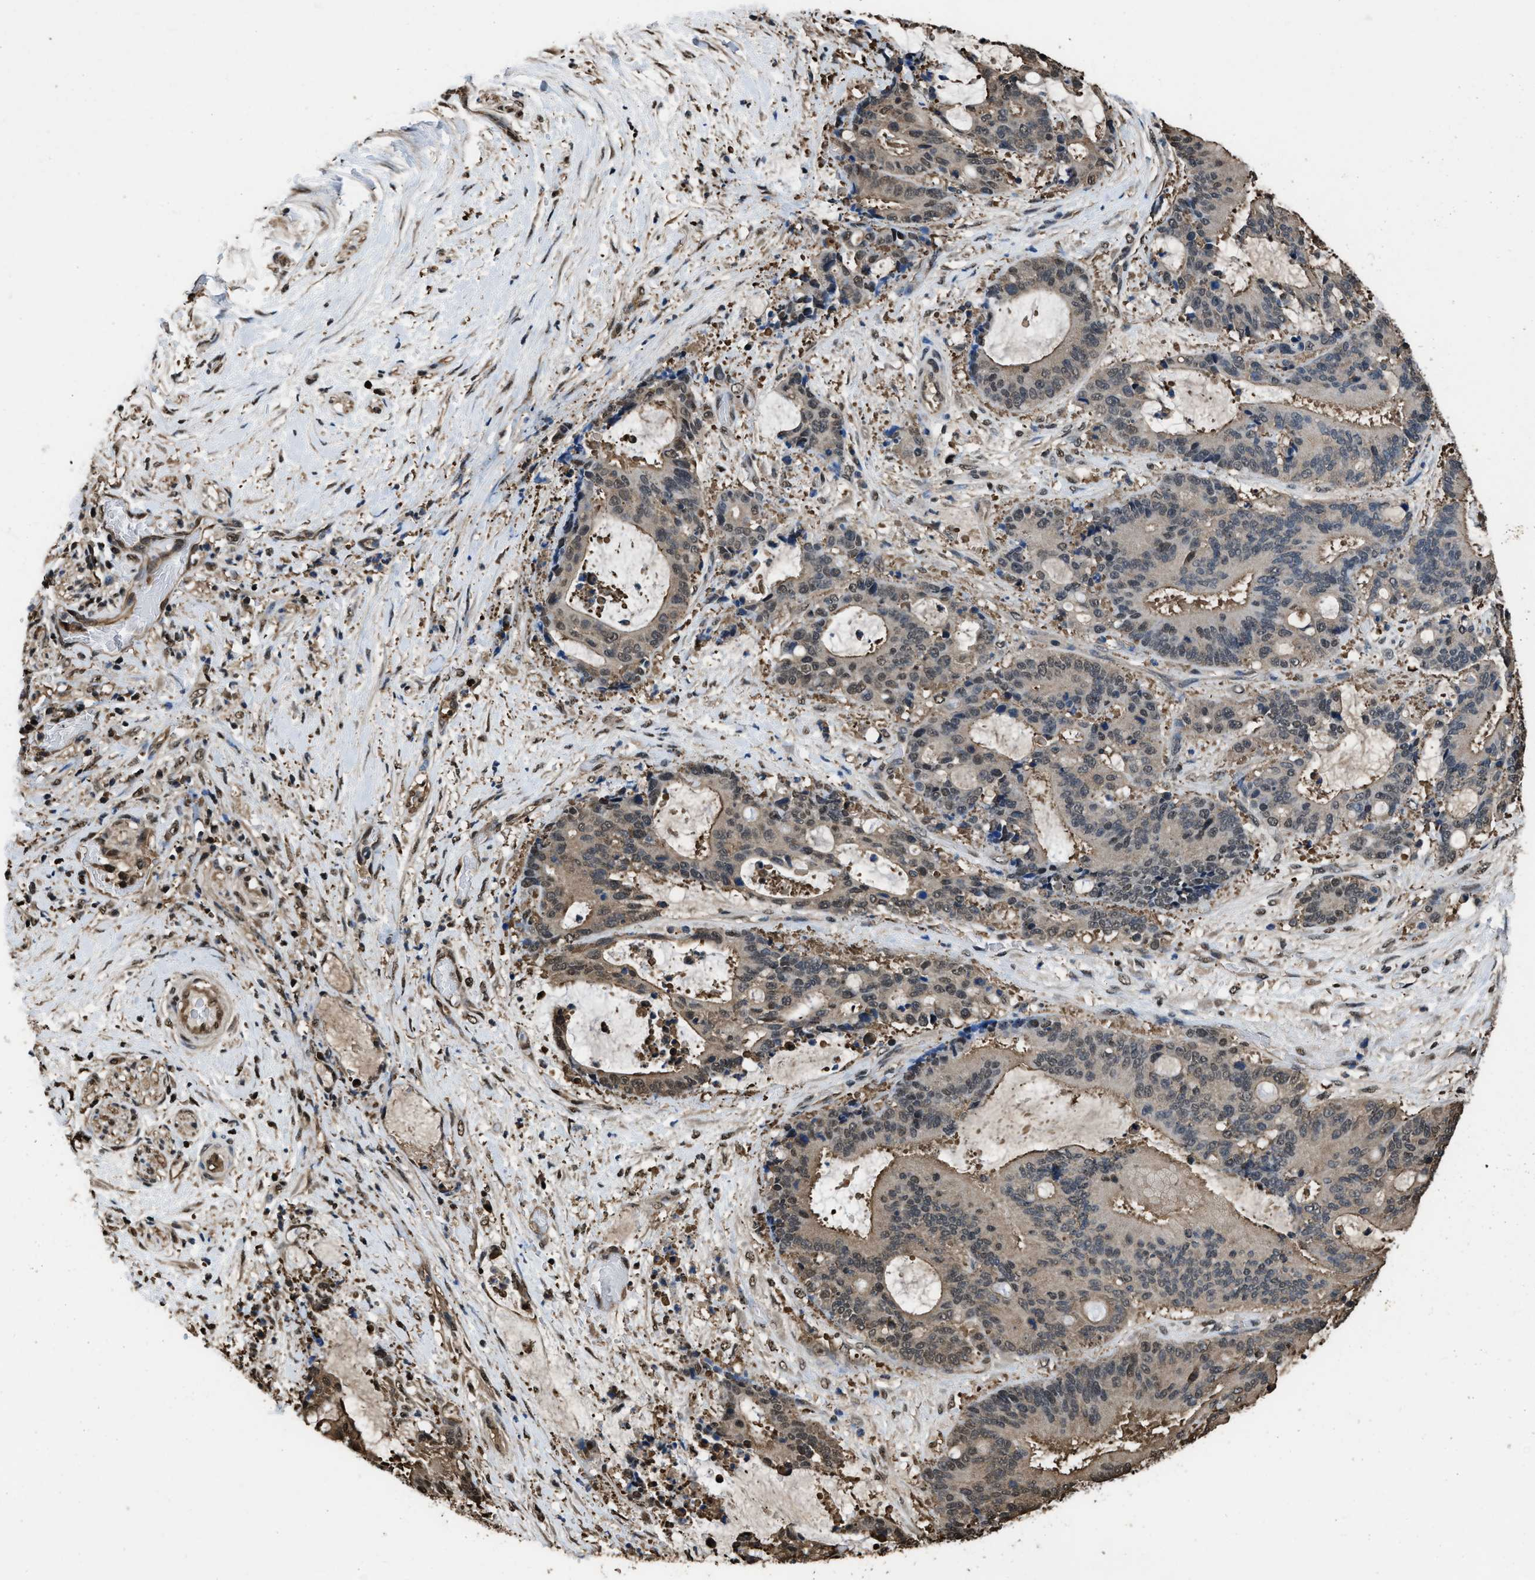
{"staining": {"intensity": "weak", "quantity": "25%-75%", "location": "cytoplasmic/membranous,nuclear"}, "tissue": "liver cancer", "cell_type": "Tumor cells", "image_type": "cancer", "snomed": [{"axis": "morphology", "description": "Normal tissue, NOS"}, {"axis": "morphology", "description": "Cholangiocarcinoma"}, {"axis": "topography", "description": "Liver"}, {"axis": "topography", "description": "Peripheral nerve tissue"}], "caption": "Human cholangiocarcinoma (liver) stained with a protein marker shows weak staining in tumor cells.", "gene": "FNTA", "patient": {"sex": "female", "age": 73}}